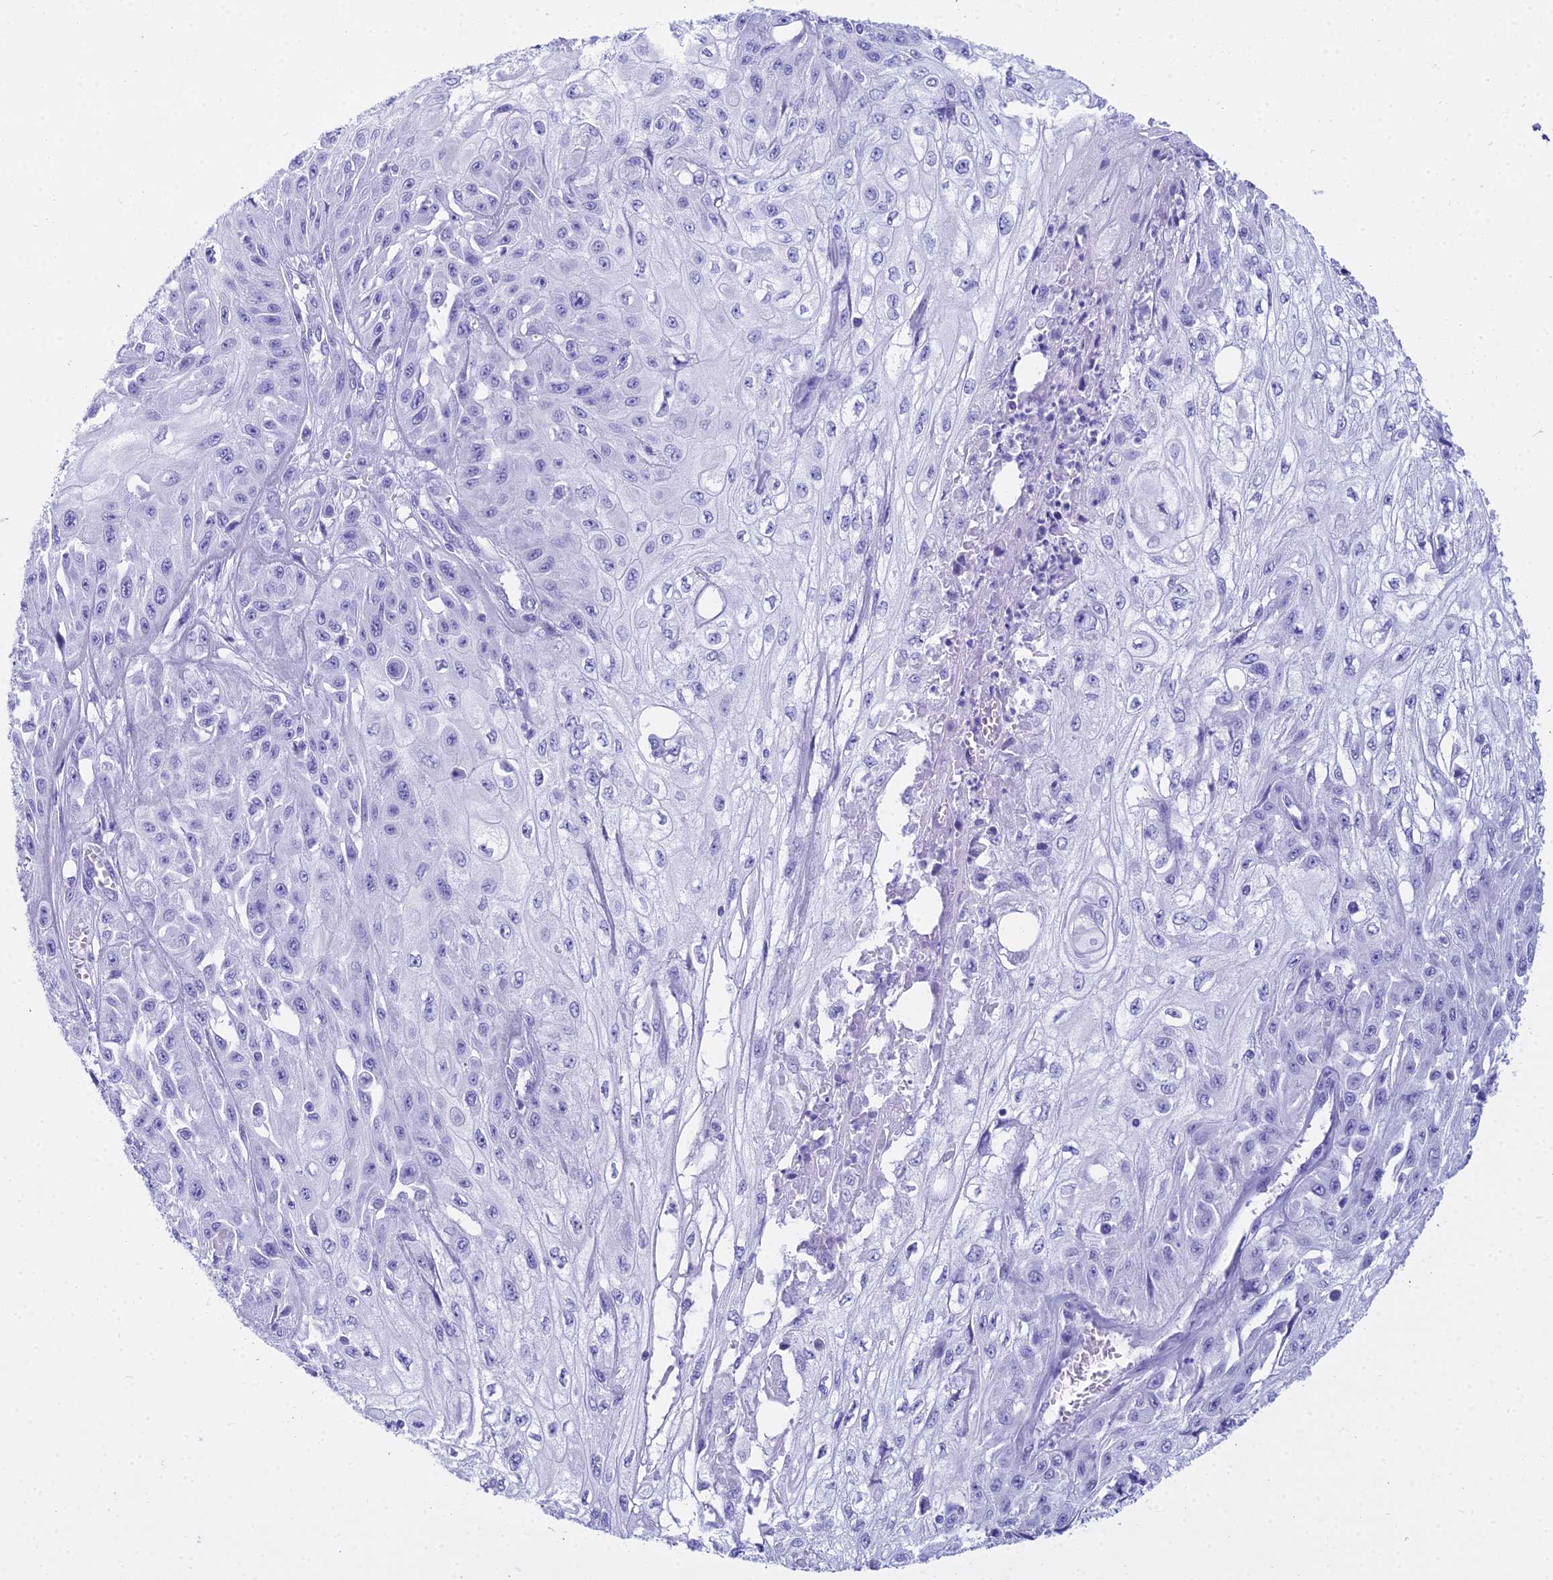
{"staining": {"intensity": "negative", "quantity": "none", "location": "none"}, "tissue": "skin cancer", "cell_type": "Tumor cells", "image_type": "cancer", "snomed": [{"axis": "morphology", "description": "Squamous cell carcinoma, NOS"}, {"axis": "morphology", "description": "Squamous cell carcinoma, metastatic, NOS"}, {"axis": "topography", "description": "Skin"}, {"axis": "topography", "description": "Lymph node"}], "caption": "The IHC histopathology image has no significant staining in tumor cells of skin cancer tissue.", "gene": "ZNF442", "patient": {"sex": "male", "age": 75}}